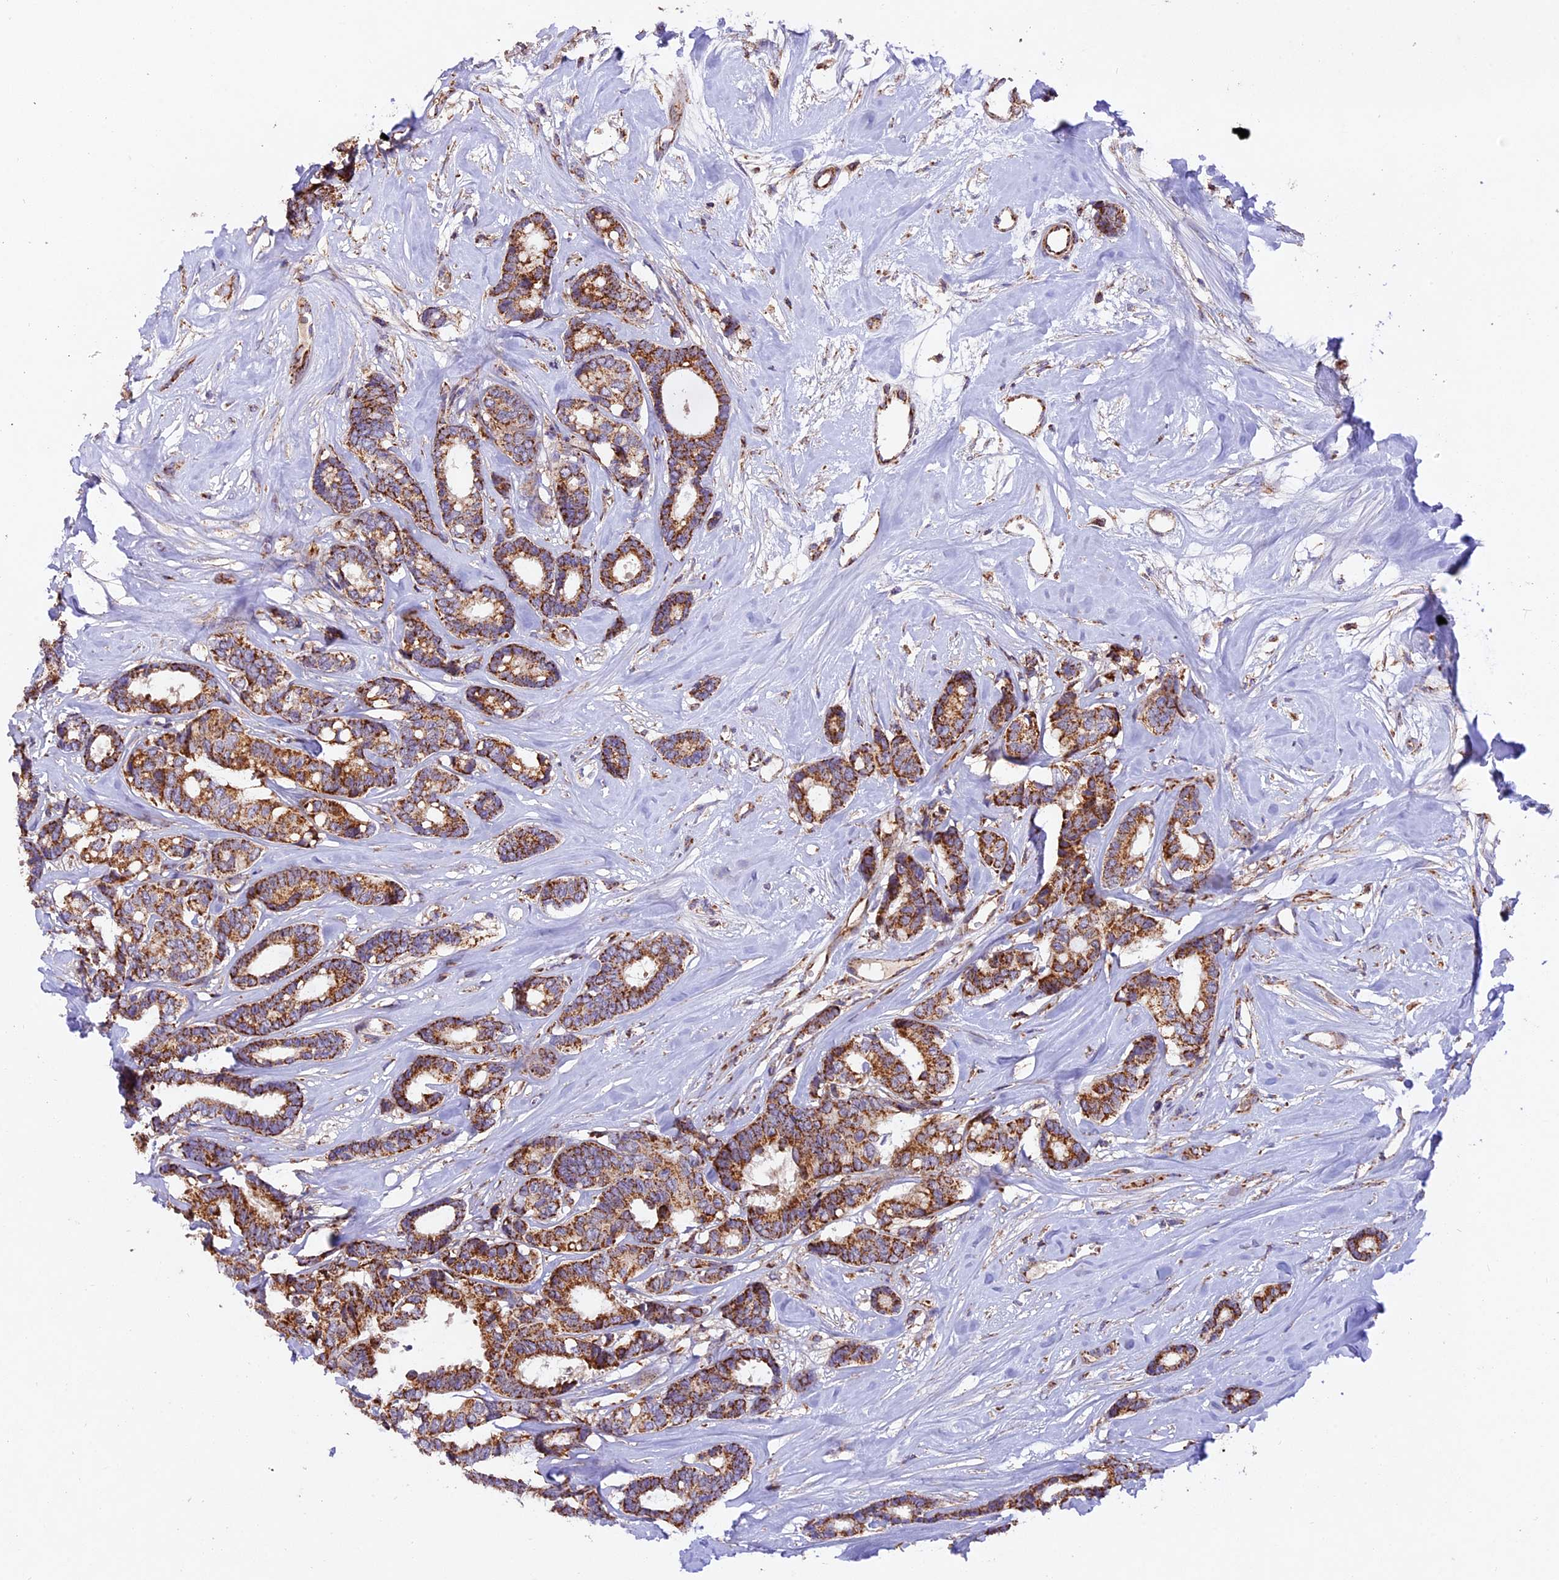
{"staining": {"intensity": "strong", "quantity": ">75%", "location": "cytoplasmic/membranous"}, "tissue": "breast cancer", "cell_type": "Tumor cells", "image_type": "cancer", "snomed": [{"axis": "morphology", "description": "Duct carcinoma"}, {"axis": "topography", "description": "Breast"}], "caption": "Human intraductal carcinoma (breast) stained with a brown dye displays strong cytoplasmic/membranous positive staining in about >75% of tumor cells.", "gene": "NDUFA8", "patient": {"sex": "female", "age": 87}}